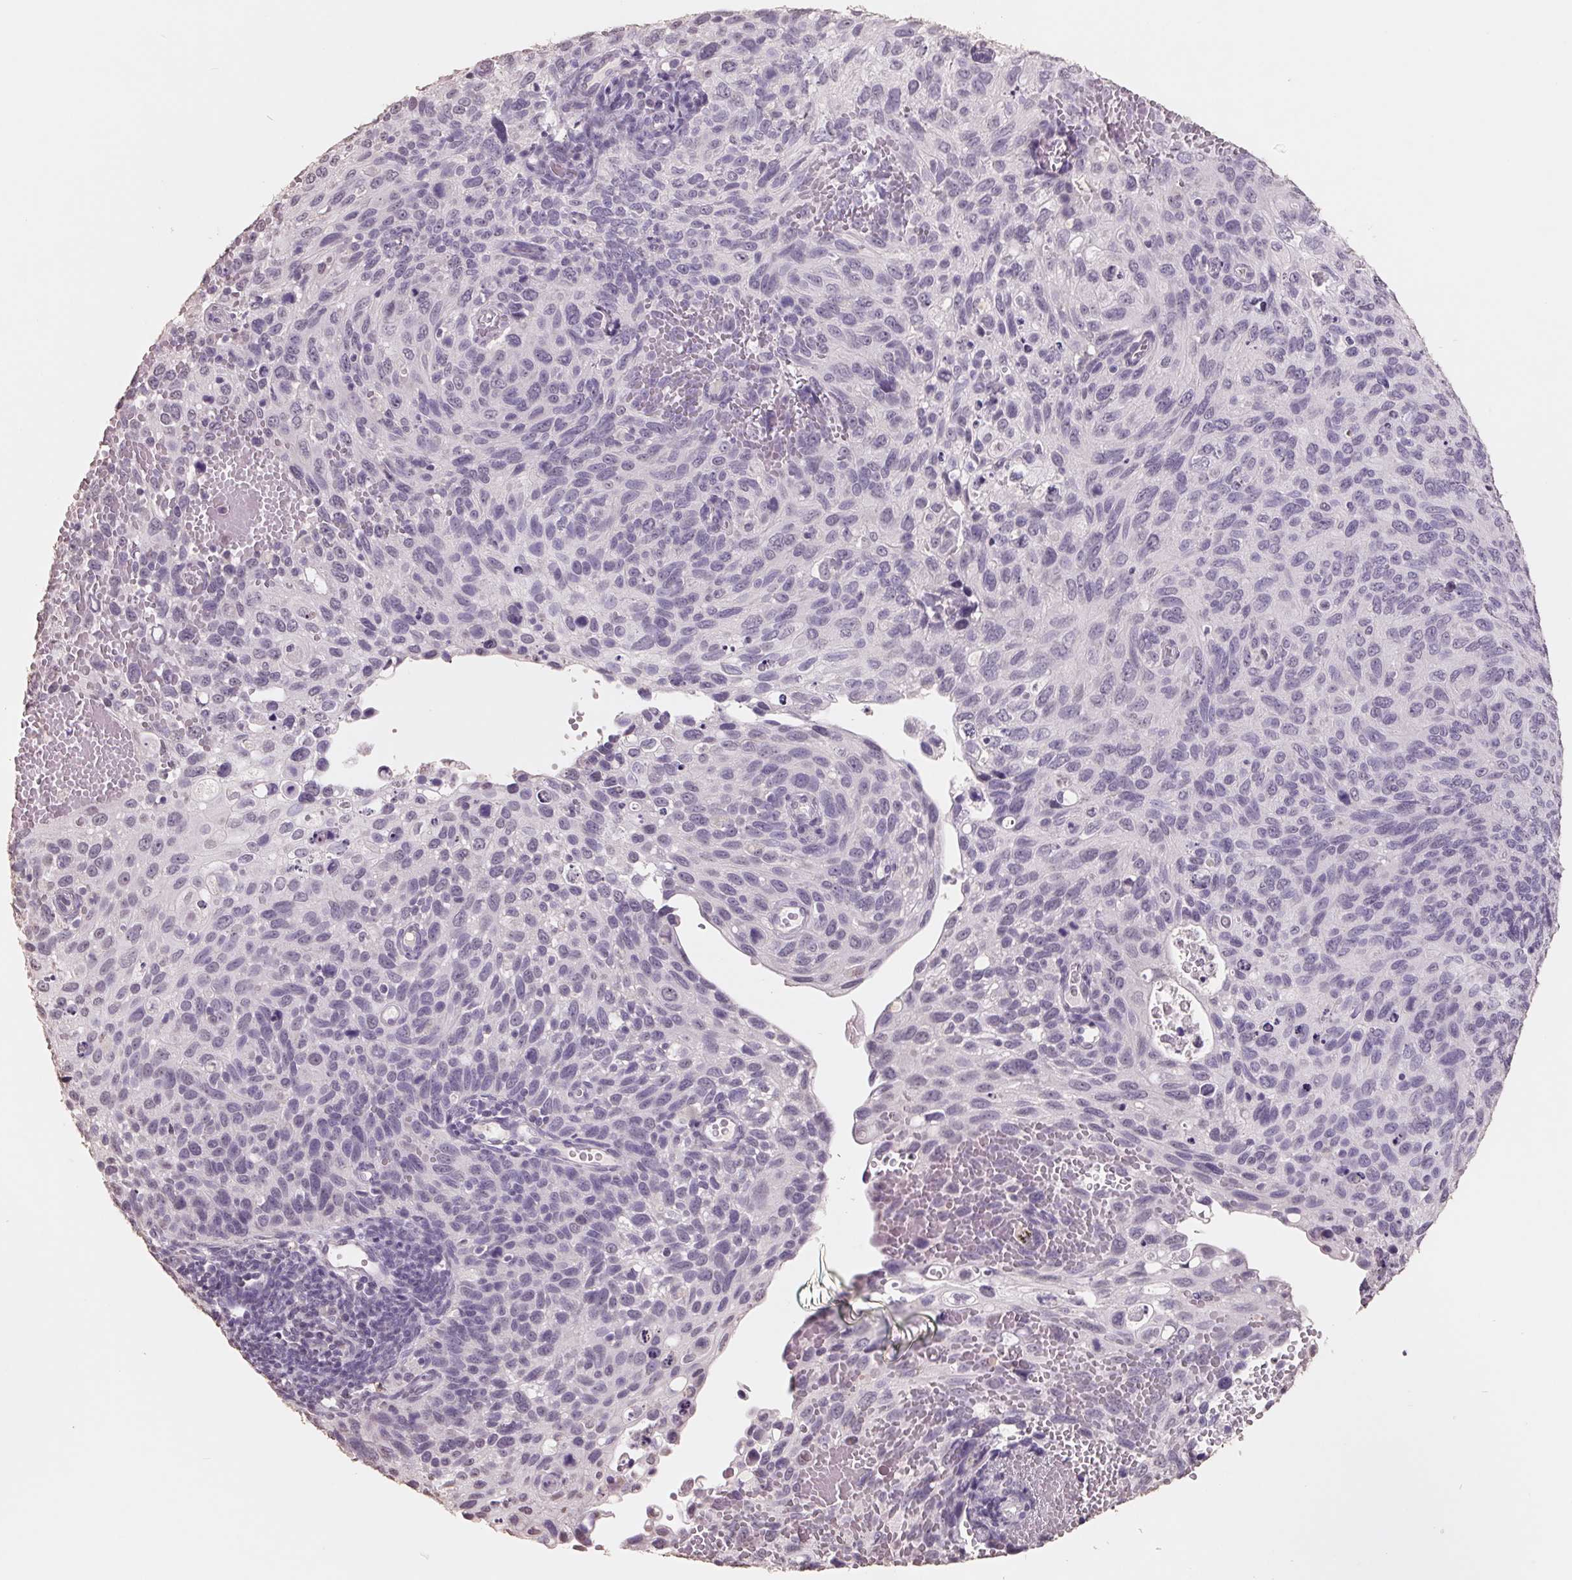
{"staining": {"intensity": "negative", "quantity": "none", "location": "none"}, "tissue": "cervical cancer", "cell_type": "Tumor cells", "image_type": "cancer", "snomed": [{"axis": "morphology", "description": "Squamous cell carcinoma, NOS"}, {"axis": "topography", "description": "Cervix"}], "caption": "This is a histopathology image of immunohistochemistry staining of cervical cancer, which shows no staining in tumor cells. (Stains: DAB (3,3'-diaminobenzidine) immunohistochemistry with hematoxylin counter stain, Microscopy: brightfield microscopy at high magnification).", "gene": "FTCD", "patient": {"sex": "female", "age": 70}}